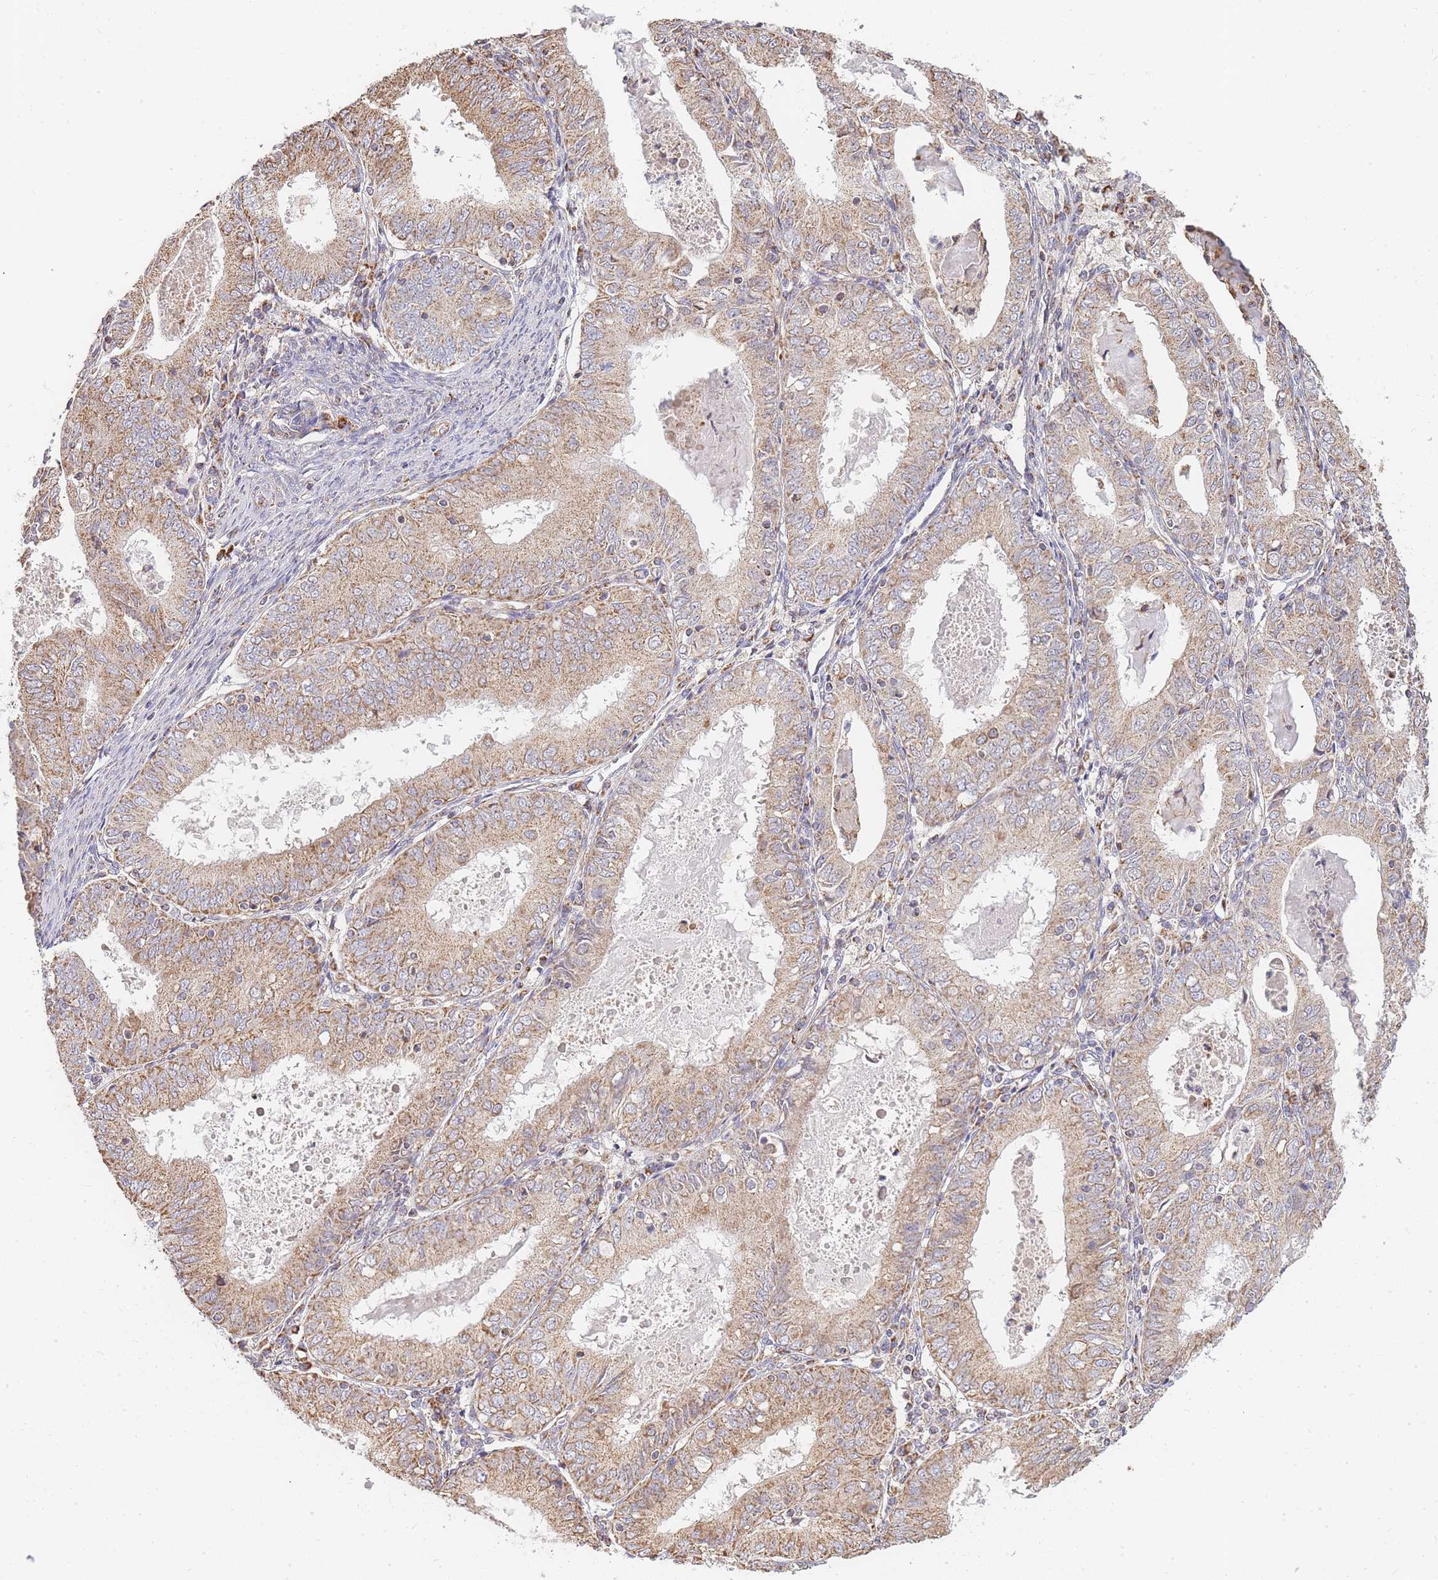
{"staining": {"intensity": "moderate", "quantity": ">75%", "location": "cytoplasmic/membranous"}, "tissue": "endometrial cancer", "cell_type": "Tumor cells", "image_type": "cancer", "snomed": [{"axis": "morphology", "description": "Adenocarcinoma, NOS"}, {"axis": "topography", "description": "Endometrium"}], "caption": "Protein positivity by IHC displays moderate cytoplasmic/membranous positivity in about >75% of tumor cells in adenocarcinoma (endometrial).", "gene": "ADCY9", "patient": {"sex": "female", "age": 57}}